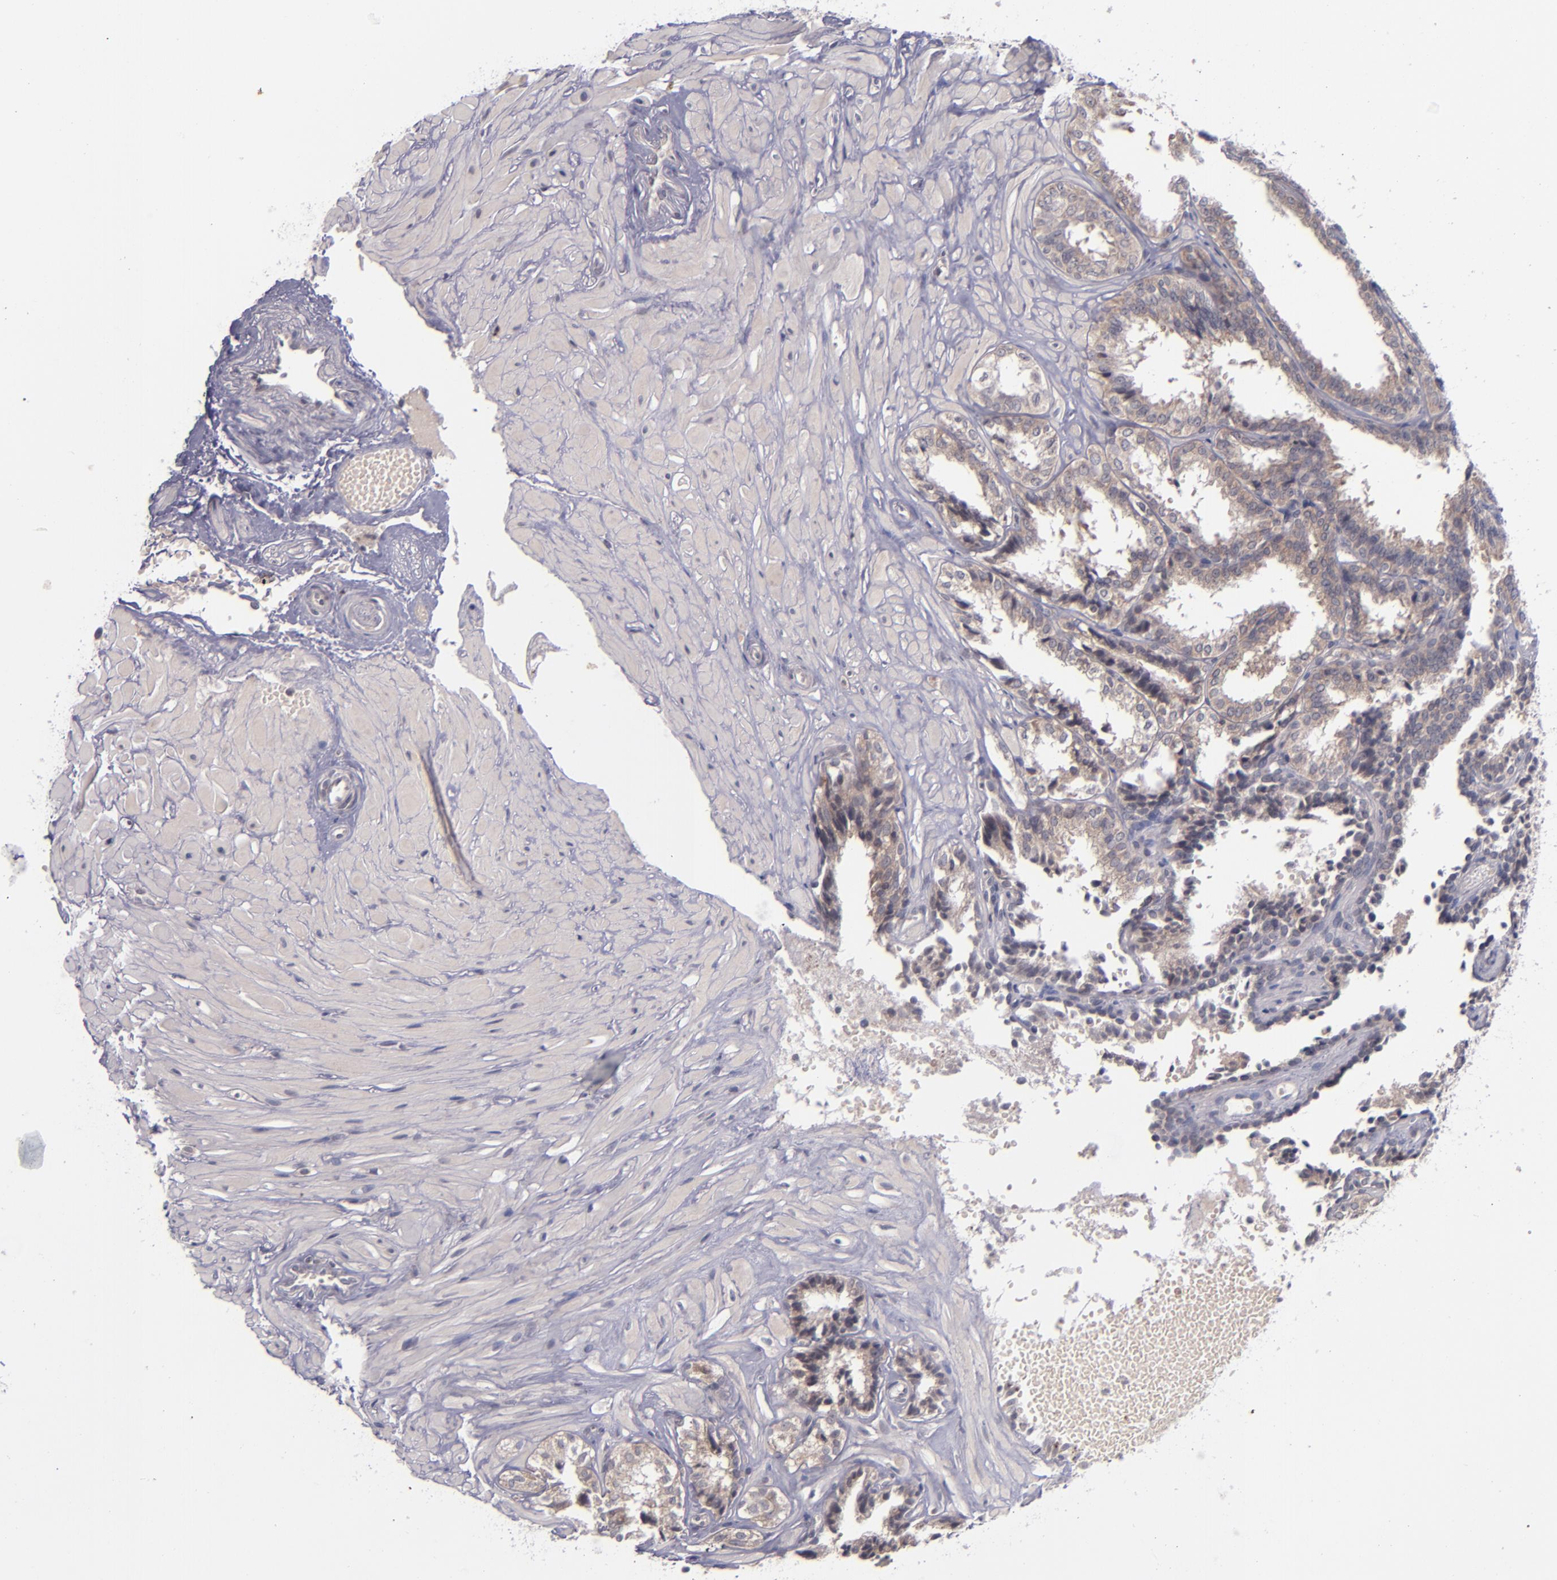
{"staining": {"intensity": "weak", "quantity": "25%-75%", "location": "cytoplasmic/membranous"}, "tissue": "seminal vesicle", "cell_type": "Glandular cells", "image_type": "normal", "snomed": [{"axis": "morphology", "description": "Normal tissue, NOS"}, {"axis": "topography", "description": "Seminal veicle"}], "caption": "A low amount of weak cytoplasmic/membranous staining is seen in approximately 25%-75% of glandular cells in benign seminal vesicle. (DAB = brown stain, brightfield microscopy at high magnification).", "gene": "TSC2", "patient": {"sex": "male", "age": 26}}